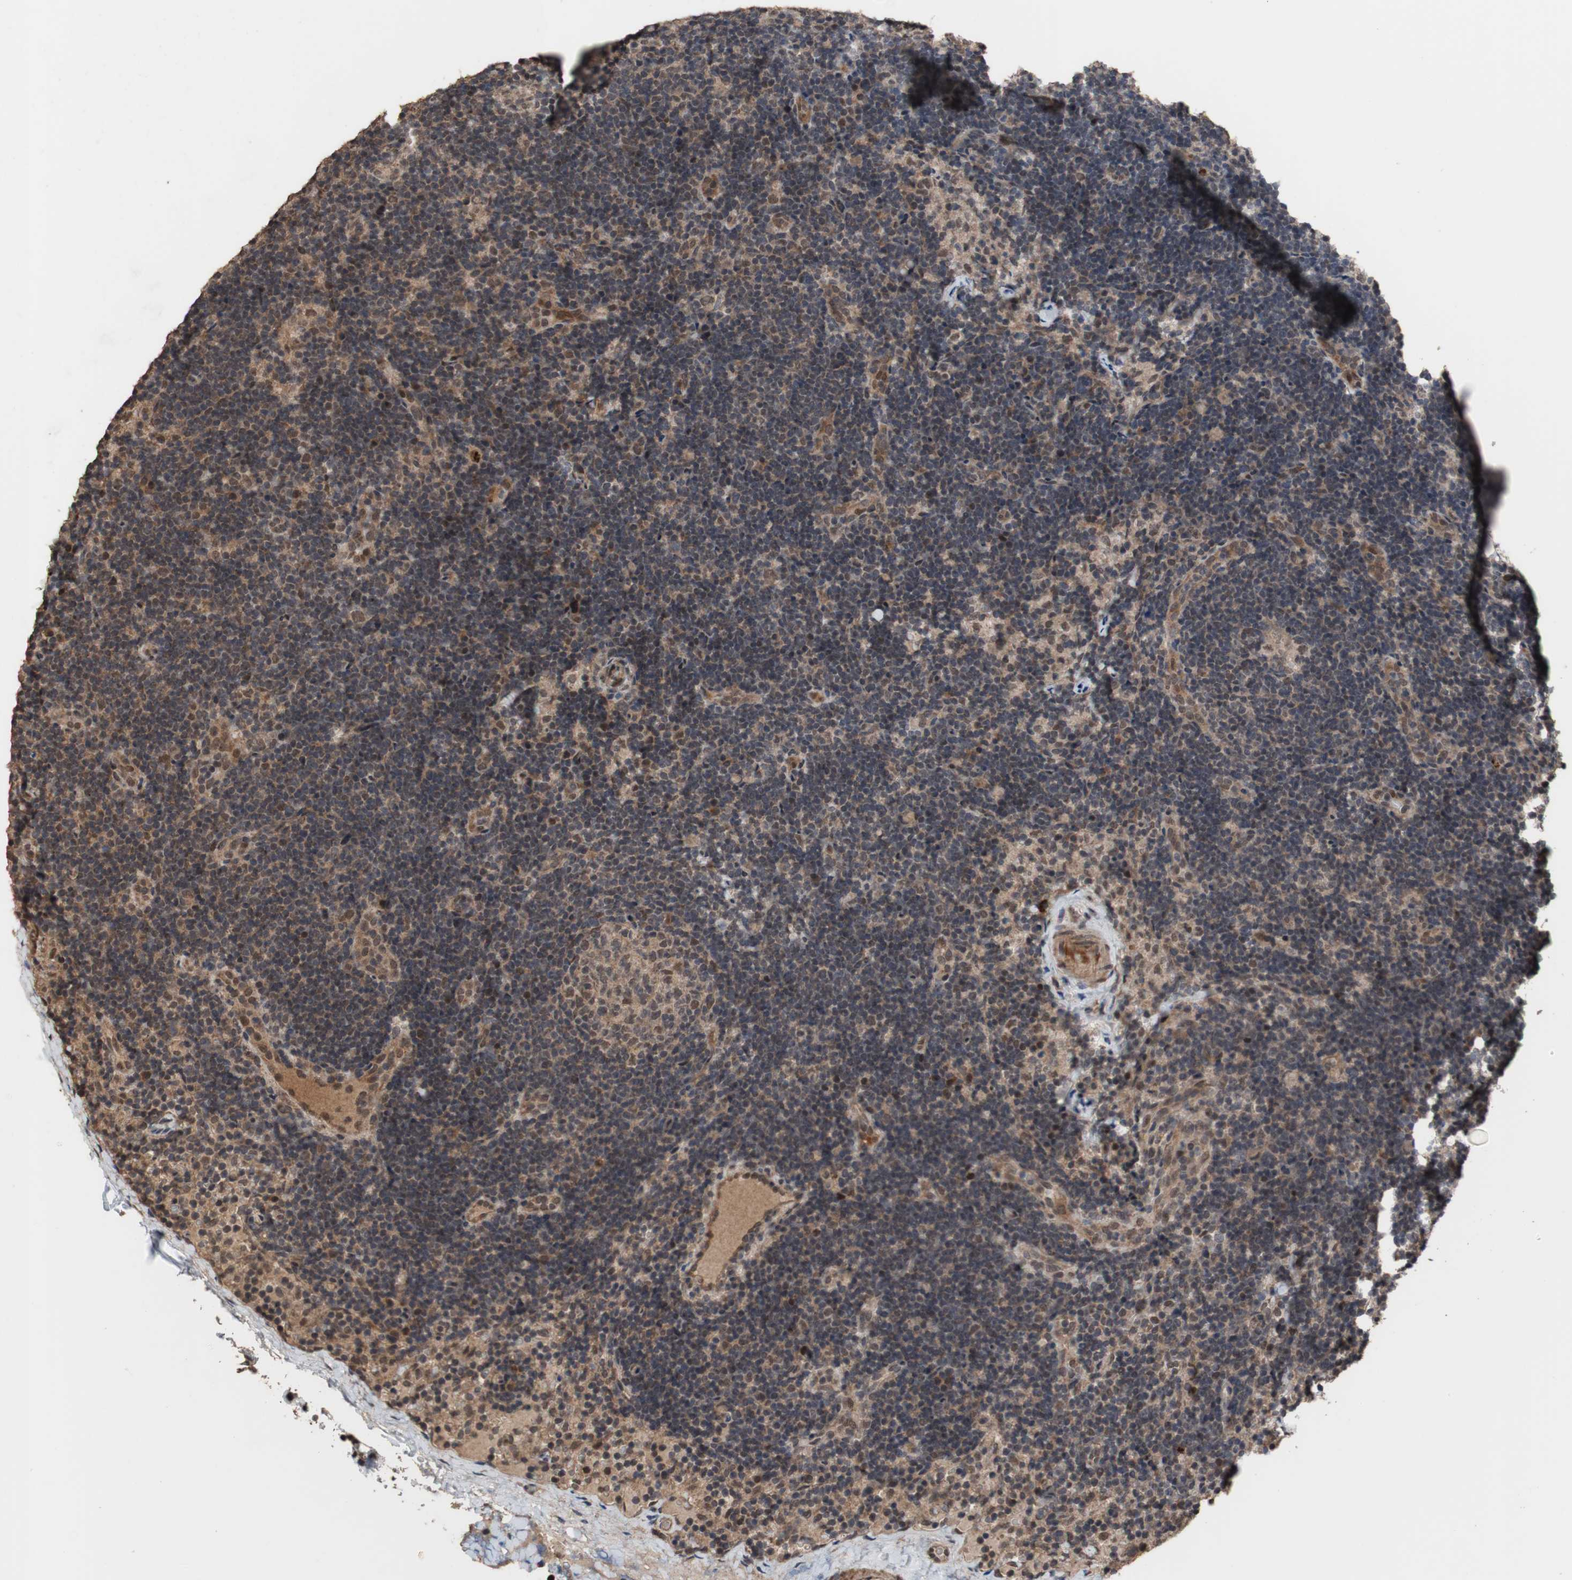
{"staining": {"intensity": "moderate", "quantity": "<25%", "location": "nuclear"}, "tissue": "lymph node", "cell_type": "Germinal center cells", "image_type": "normal", "snomed": [{"axis": "morphology", "description": "Normal tissue, NOS"}, {"axis": "topography", "description": "Lymph node"}], "caption": "A high-resolution photomicrograph shows immunohistochemistry (IHC) staining of normal lymph node, which shows moderate nuclear expression in about <25% of germinal center cells. Nuclei are stained in blue.", "gene": "KANSL1", "patient": {"sex": "female", "age": 14}}